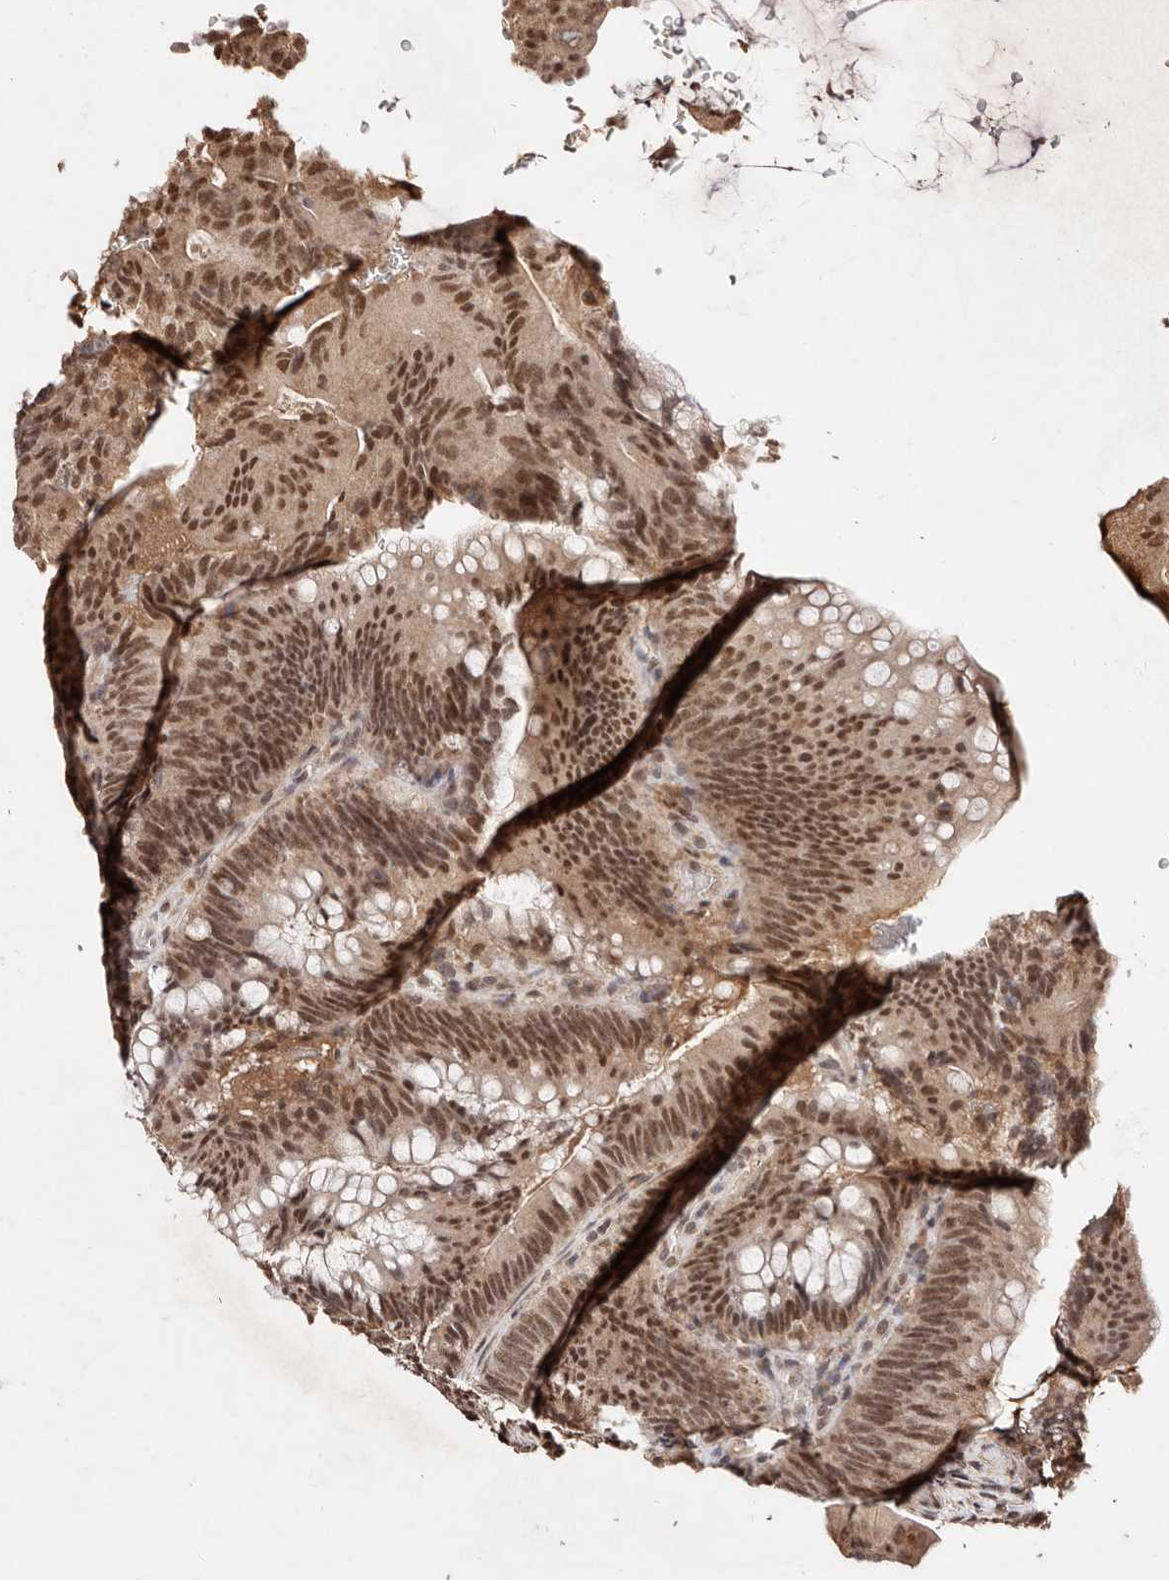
{"staining": {"intensity": "moderate", "quantity": ">75%", "location": "nuclear"}, "tissue": "colorectal cancer", "cell_type": "Tumor cells", "image_type": "cancer", "snomed": [{"axis": "morphology", "description": "Normal tissue, NOS"}, {"axis": "topography", "description": "Colon"}], "caption": "Immunohistochemical staining of colorectal cancer demonstrates medium levels of moderate nuclear expression in approximately >75% of tumor cells. The protein is stained brown, and the nuclei are stained in blue (DAB (3,3'-diaminobenzidine) IHC with brightfield microscopy, high magnification).", "gene": "BICRAL", "patient": {"sex": "female", "age": 82}}